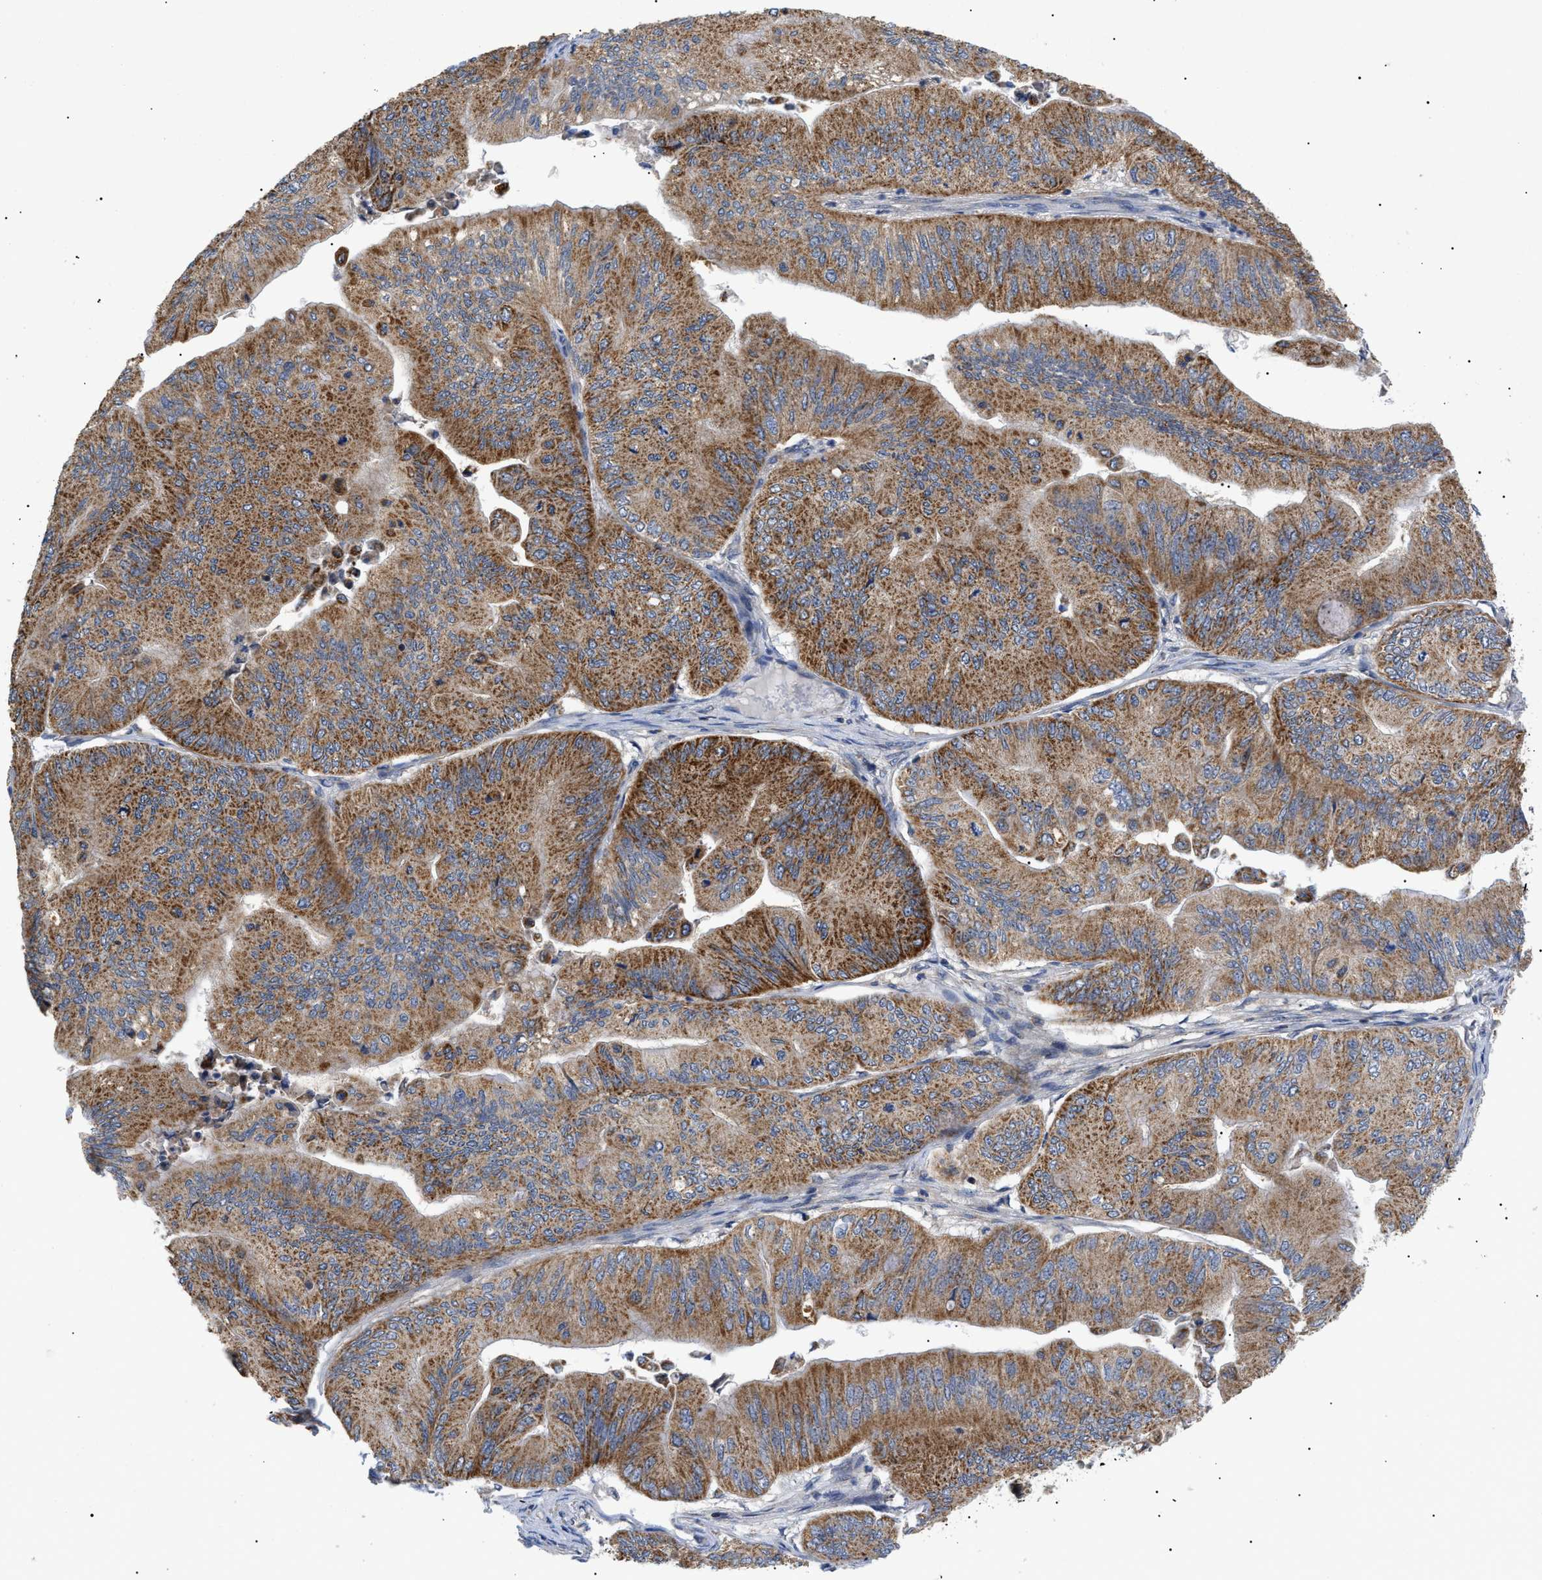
{"staining": {"intensity": "moderate", "quantity": ">75%", "location": "cytoplasmic/membranous"}, "tissue": "ovarian cancer", "cell_type": "Tumor cells", "image_type": "cancer", "snomed": [{"axis": "morphology", "description": "Cystadenocarcinoma, mucinous, NOS"}, {"axis": "topography", "description": "Ovary"}], "caption": "The micrograph displays a brown stain indicating the presence of a protein in the cytoplasmic/membranous of tumor cells in ovarian cancer. The staining was performed using DAB, with brown indicating positive protein expression. Nuclei are stained blue with hematoxylin.", "gene": "ZBTB11", "patient": {"sex": "female", "age": 61}}